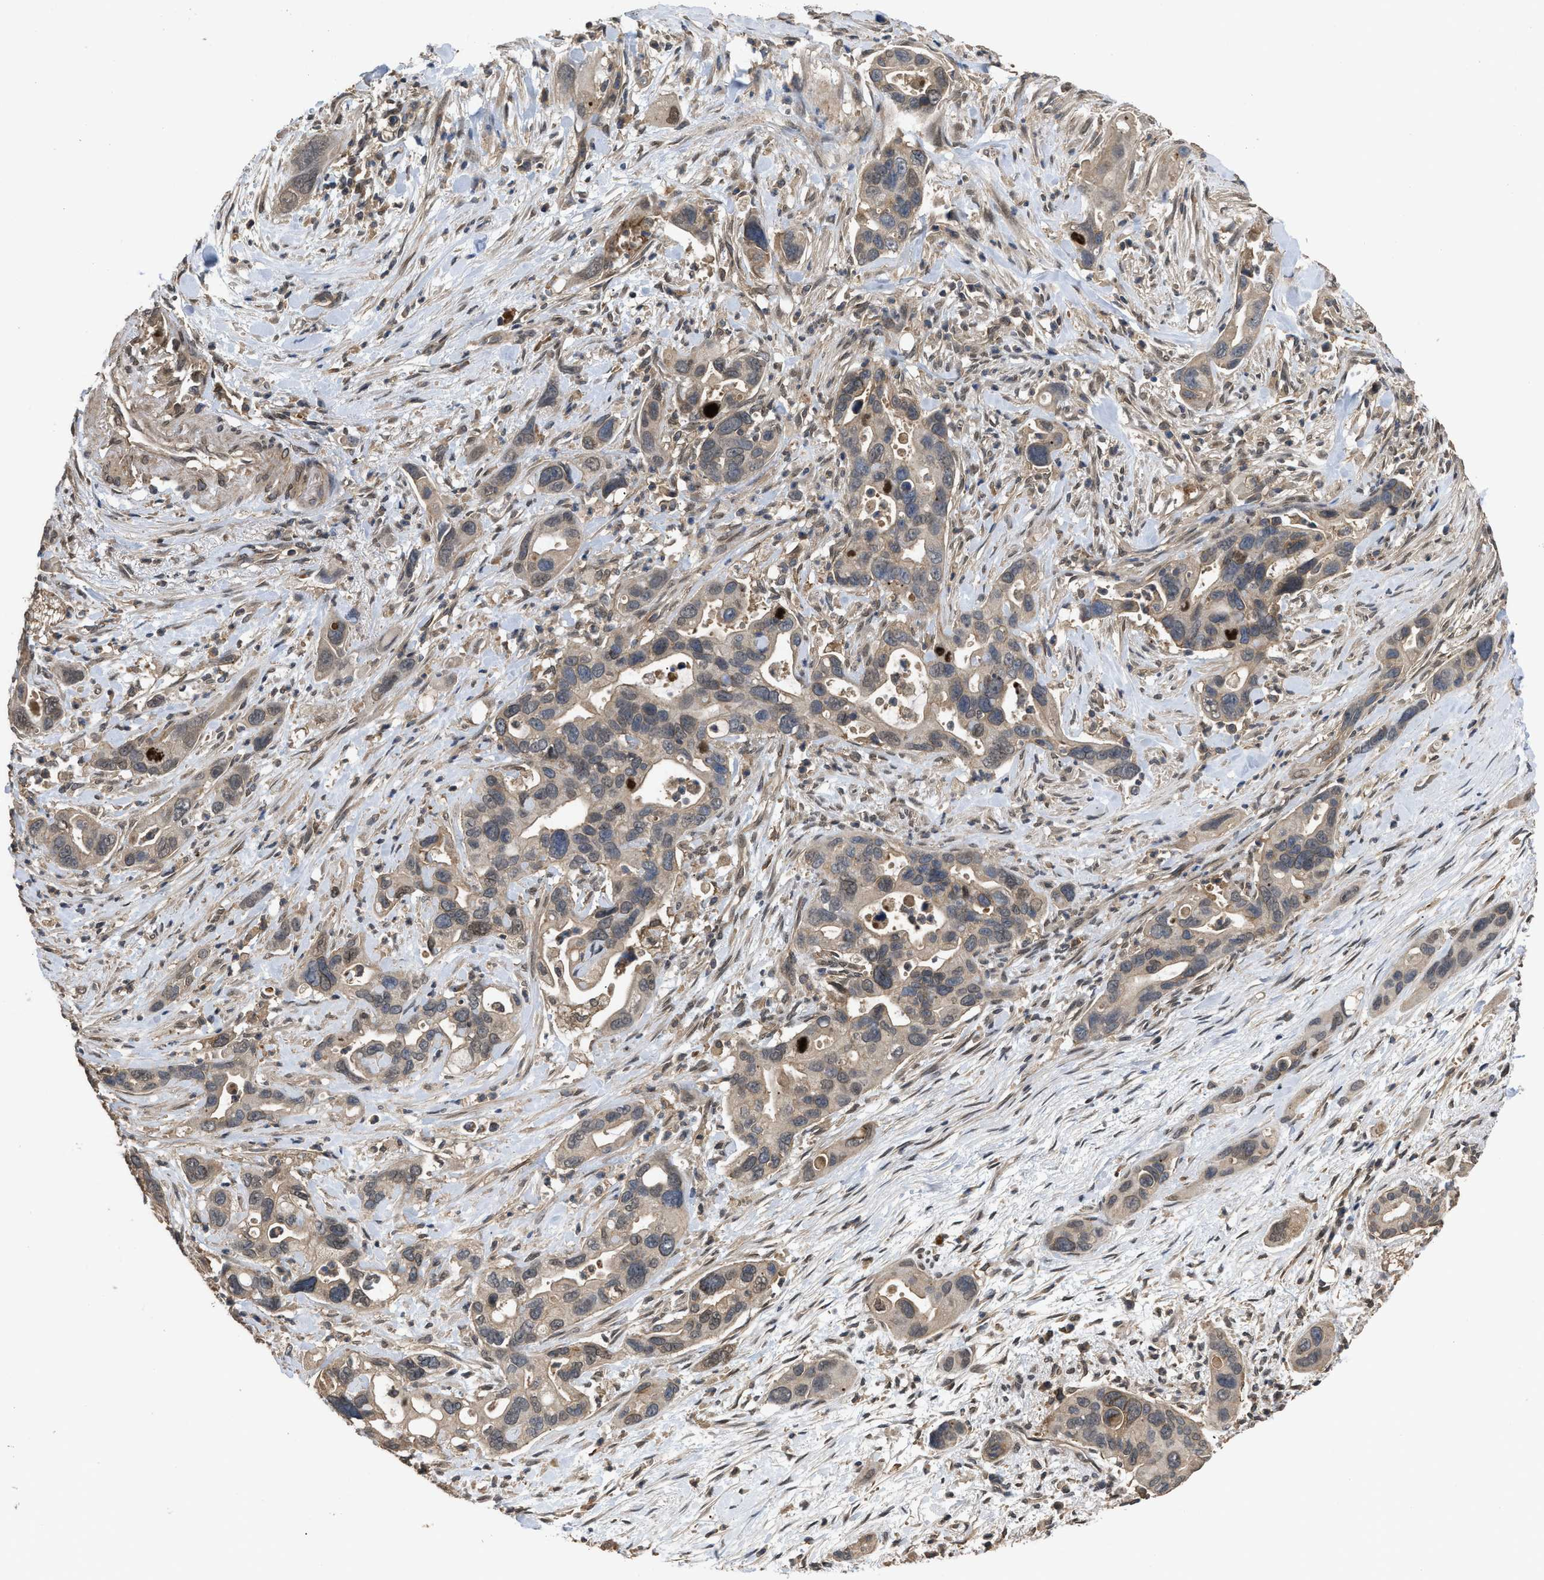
{"staining": {"intensity": "weak", "quantity": ">75%", "location": "cytoplasmic/membranous"}, "tissue": "pancreatic cancer", "cell_type": "Tumor cells", "image_type": "cancer", "snomed": [{"axis": "morphology", "description": "Adenocarcinoma, NOS"}, {"axis": "topography", "description": "Pancreas"}], "caption": "A photomicrograph of human adenocarcinoma (pancreatic) stained for a protein reveals weak cytoplasmic/membranous brown staining in tumor cells.", "gene": "UTRN", "patient": {"sex": "female", "age": 70}}